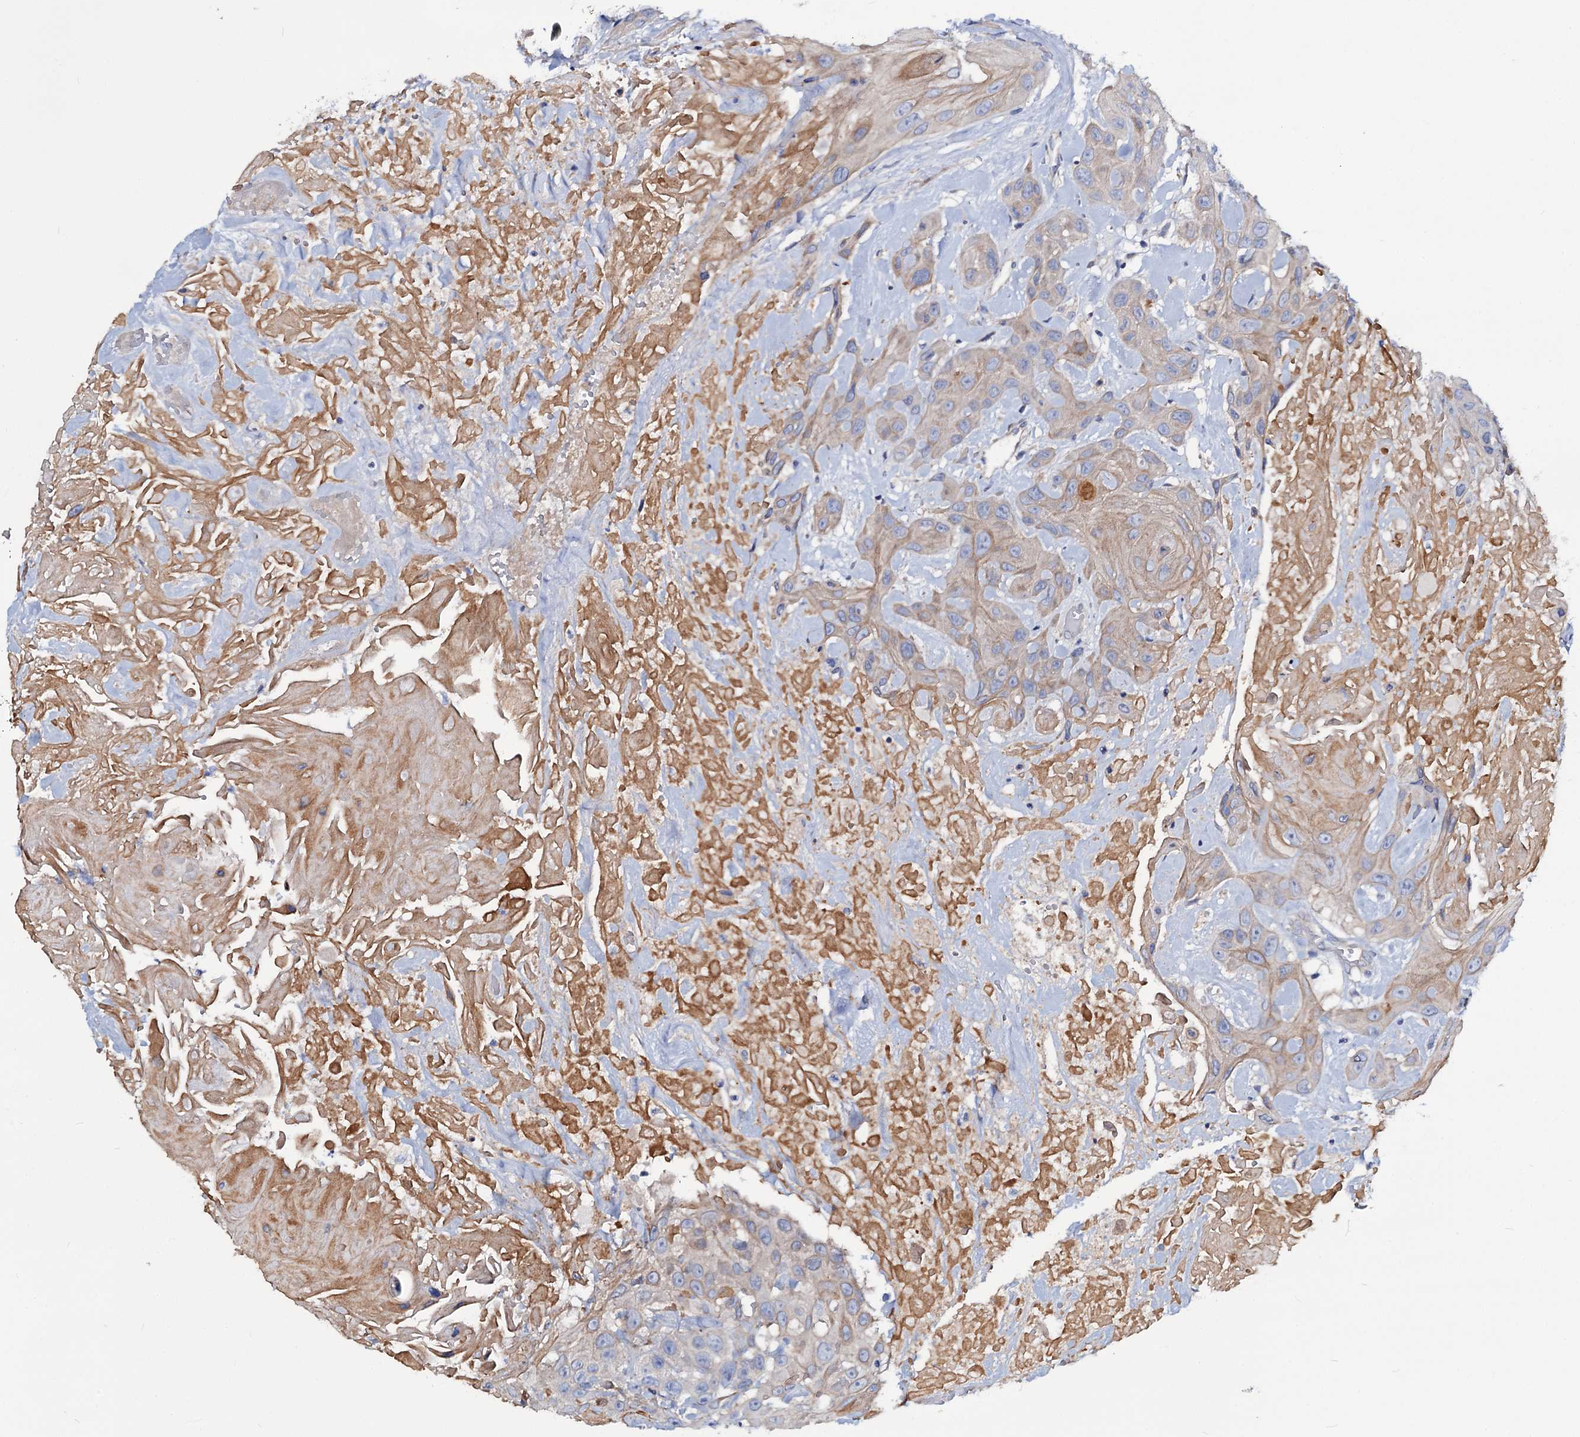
{"staining": {"intensity": "weak", "quantity": ">75%", "location": "cytoplasmic/membranous"}, "tissue": "head and neck cancer", "cell_type": "Tumor cells", "image_type": "cancer", "snomed": [{"axis": "morphology", "description": "Squamous cell carcinoma, NOS"}, {"axis": "topography", "description": "Head-Neck"}], "caption": "Human head and neck cancer (squamous cell carcinoma) stained for a protein (brown) displays weak cytoplasmic/membranous positive positivity in approximately >75% of tumor cells.", "gene": "DYDC2", "patient": {"sex": "male", "age": 81}}